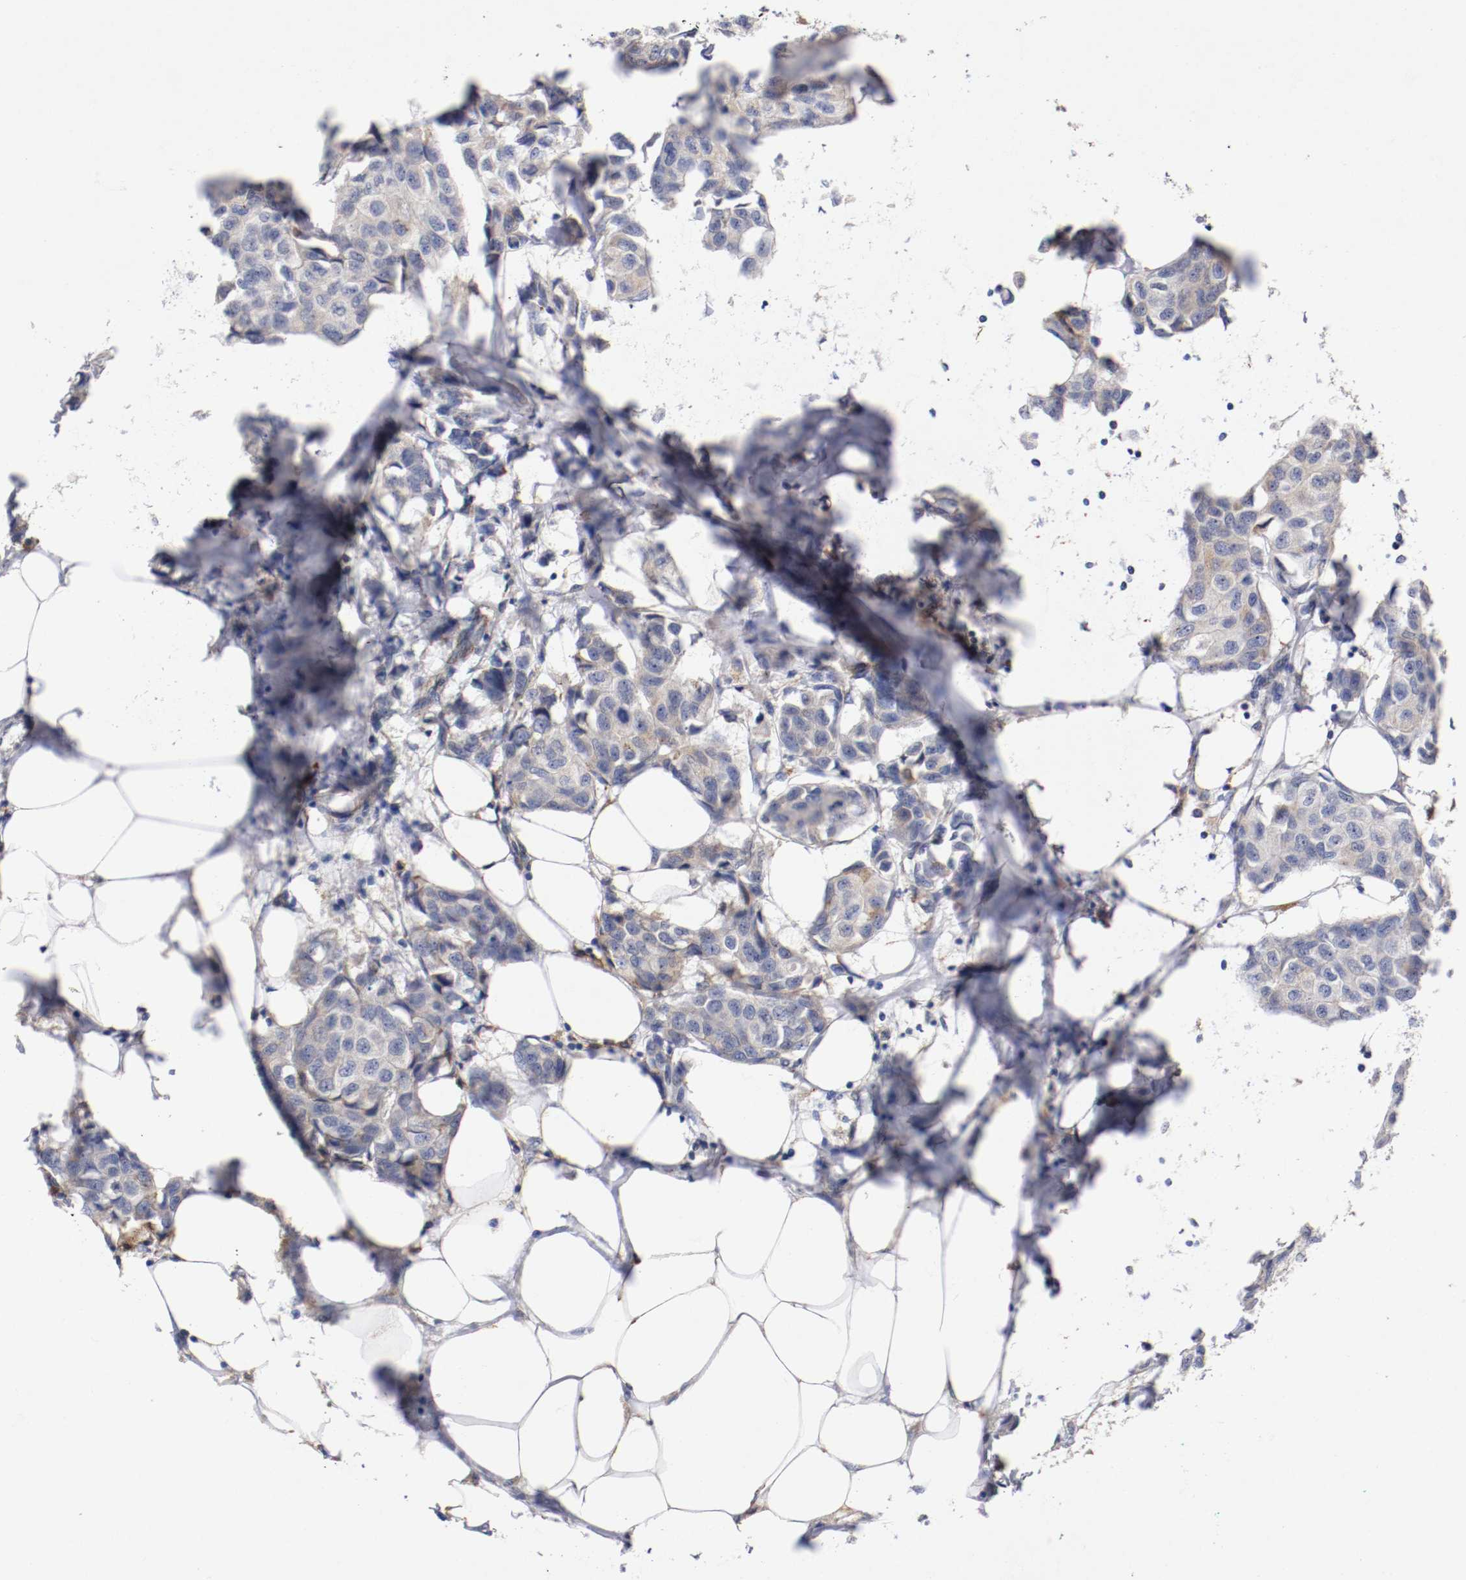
{"staining": {"intensity": "moderate", "quantity": "25%-75%", "location": "cytoplasmic/membranous"}, "tissue": "breast cancer", "cell_type": "Tumor cells", "image_type": "cancer", "snomed": [{"axis": "morphology", "description": "Duct carcinoma"}, {"axis": "topography", "description": "Breast"}], "caption": "Human breast invasive ductal carcinoma stained with a brown dye exhibits moderate cytoplasmic/membranous positive staining in approximately 25%-75% of tumor cells.", "gene": "TRAF2", "patient": {"sex": "female", "age": 80}}